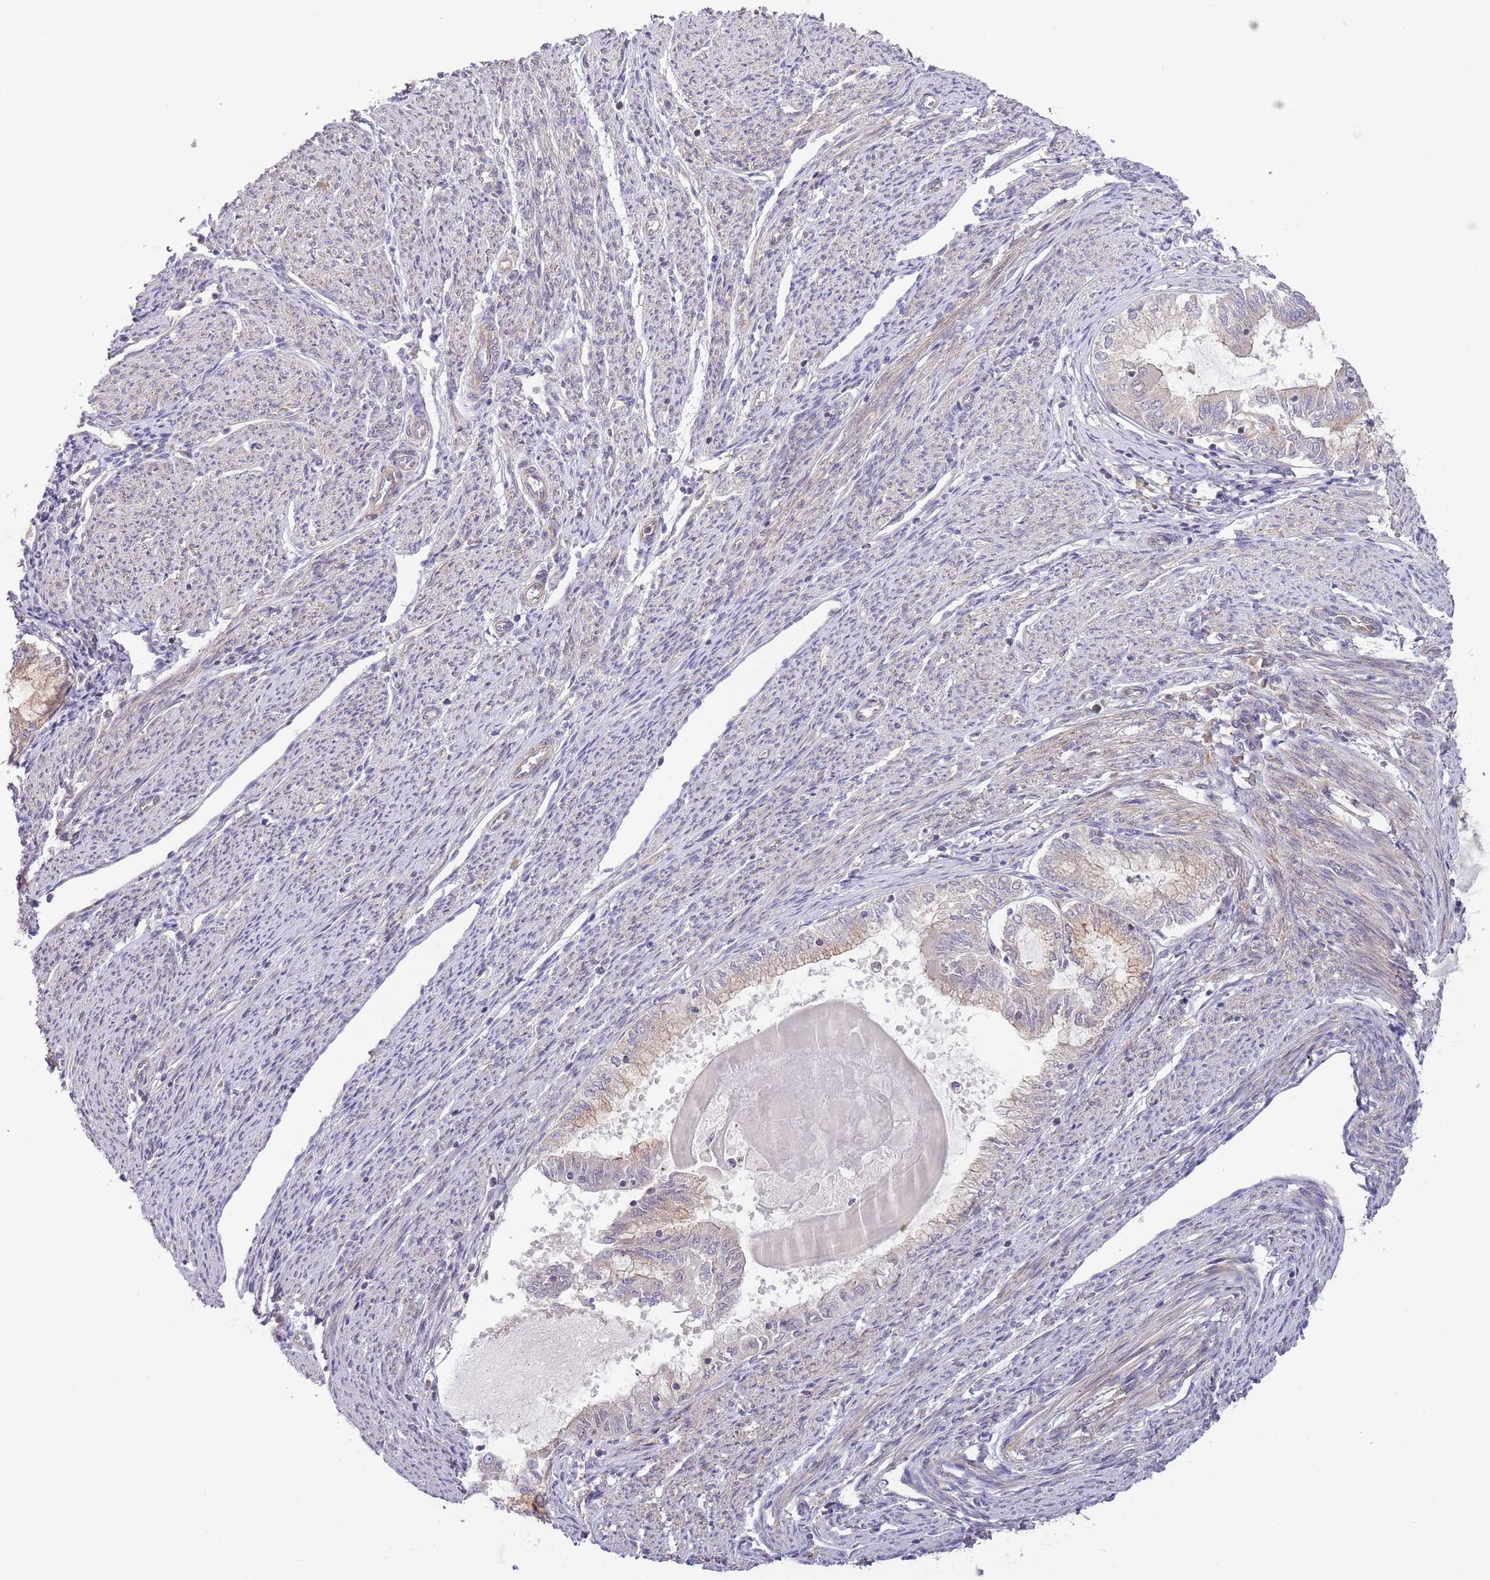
{"staining": {"intensity": "weak", "quantity": "<25%", "location": "cytoplasmic/membranous"}, "tissue": "endometrial cancer", "cell_type": "Tumor cells", "image_type": "cancer", "snomed": [{"axis": "morphology", "description": "Adenocarcinoma, NOS"}, {"axis": "topography", "description": "Endometrium"}], "caption": "High magnification brightfield microscopy of adenocarcinoma (endometrial) stained with DAB (brown) and counterstained with hematoxylin (blue): tumor cells show no significant staining.", "gene": "PRR16", "patient": {"sex": "female", "age": 79}}